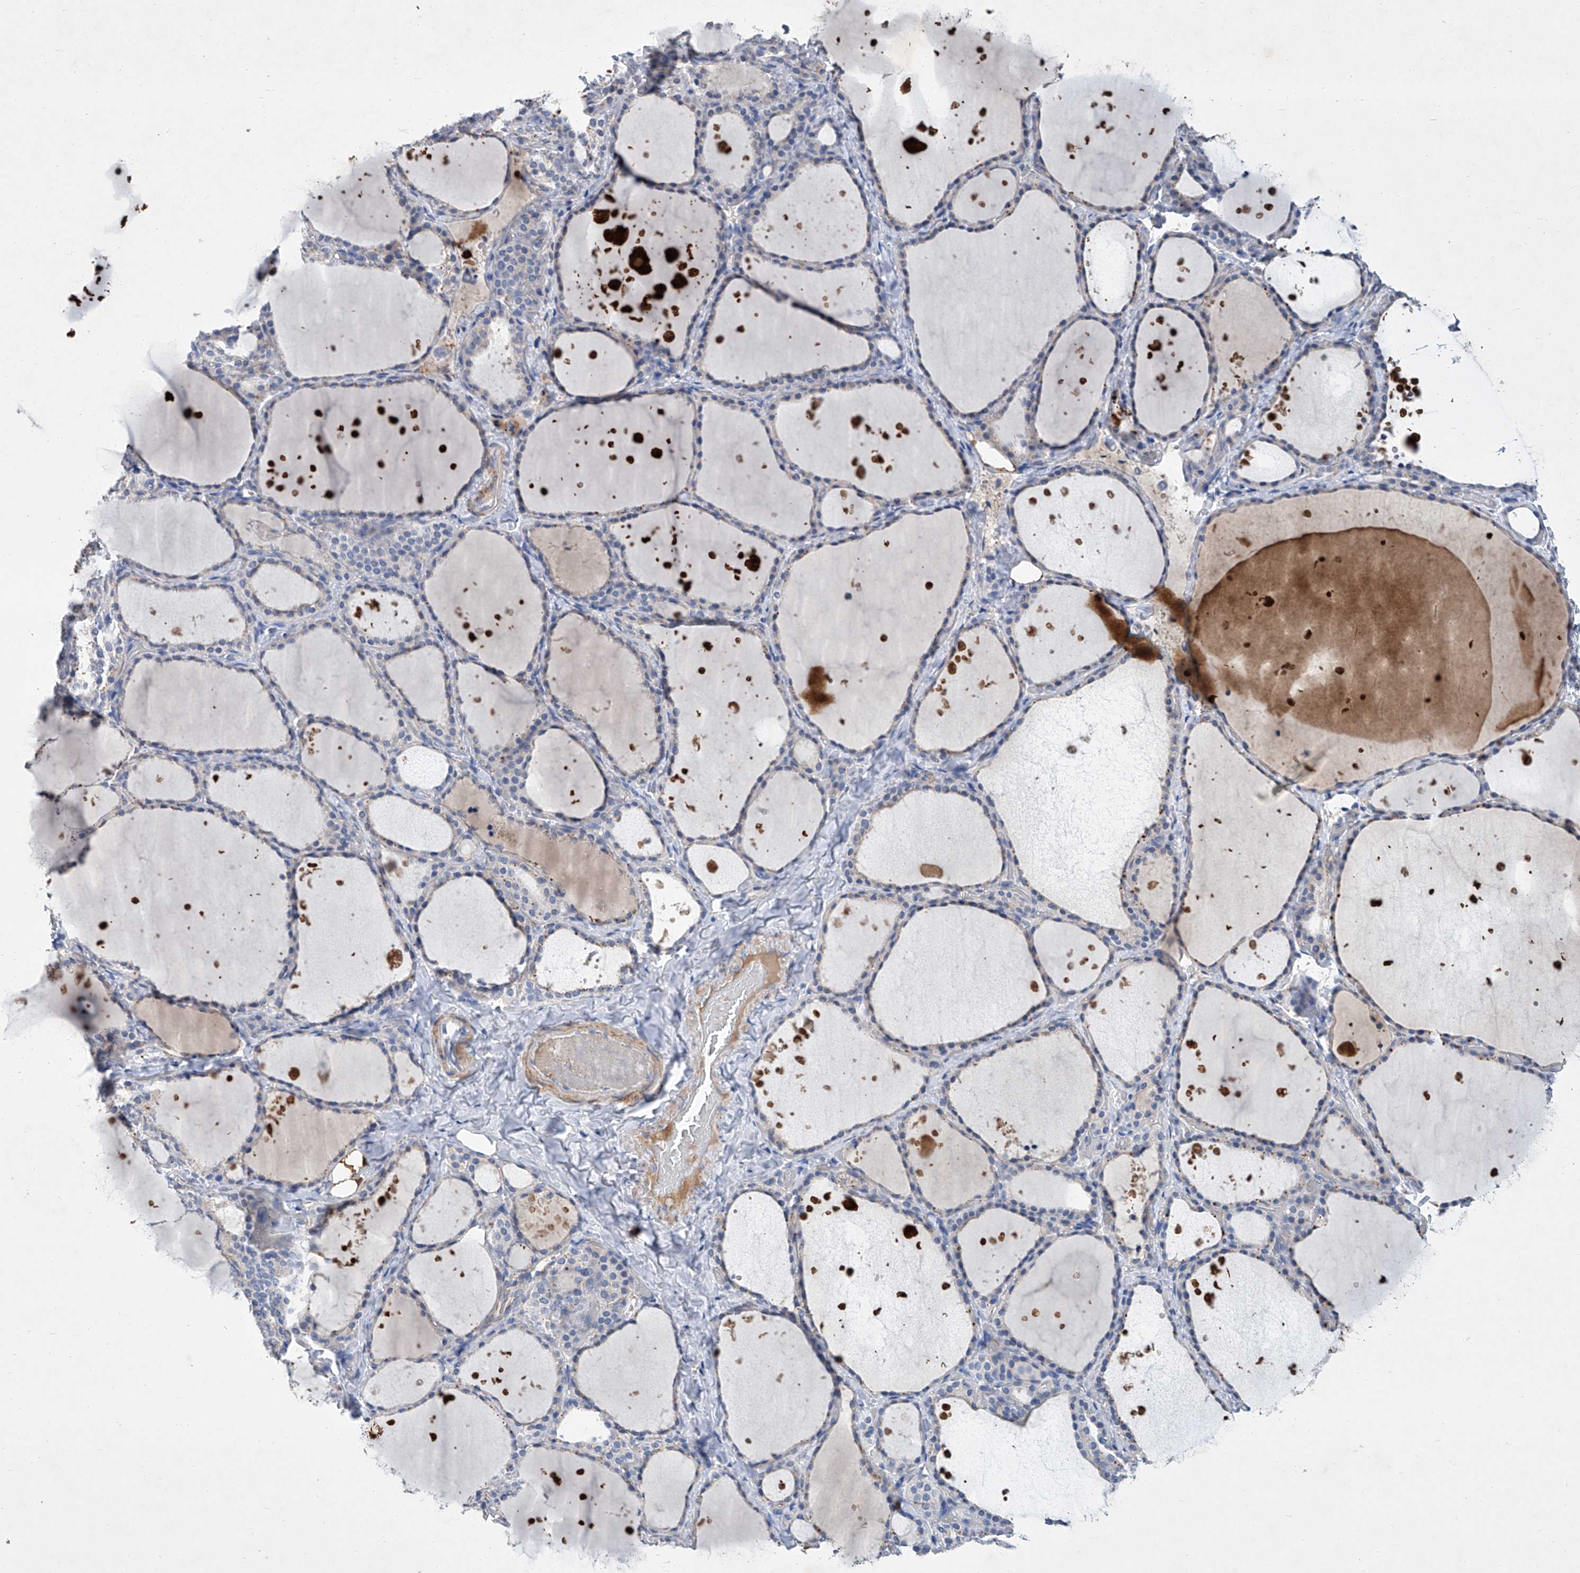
{"staining": {"intensity": "weak", "quantity": "<25%", "location": "cytoplasmic/membranous"}, "tissue": "thyroid gland", "cell_type": "Glandular cells", "image_type": "normal", "snomed": [{"axis": "morphology", "description": "Normal tissue, NOS"}, {"axis": "topography", "description": "Thyroid gland"}], "caption": "A high-resolution photomicrograph shows IHC staining of unremarkable thyroid gland, which exhibits no significant staining in glandular cells. (DAB immunohistochemistry with hematoxylin counter stain).", "gene": "GPT", "patient": {"sex": "female", "age": 44}}